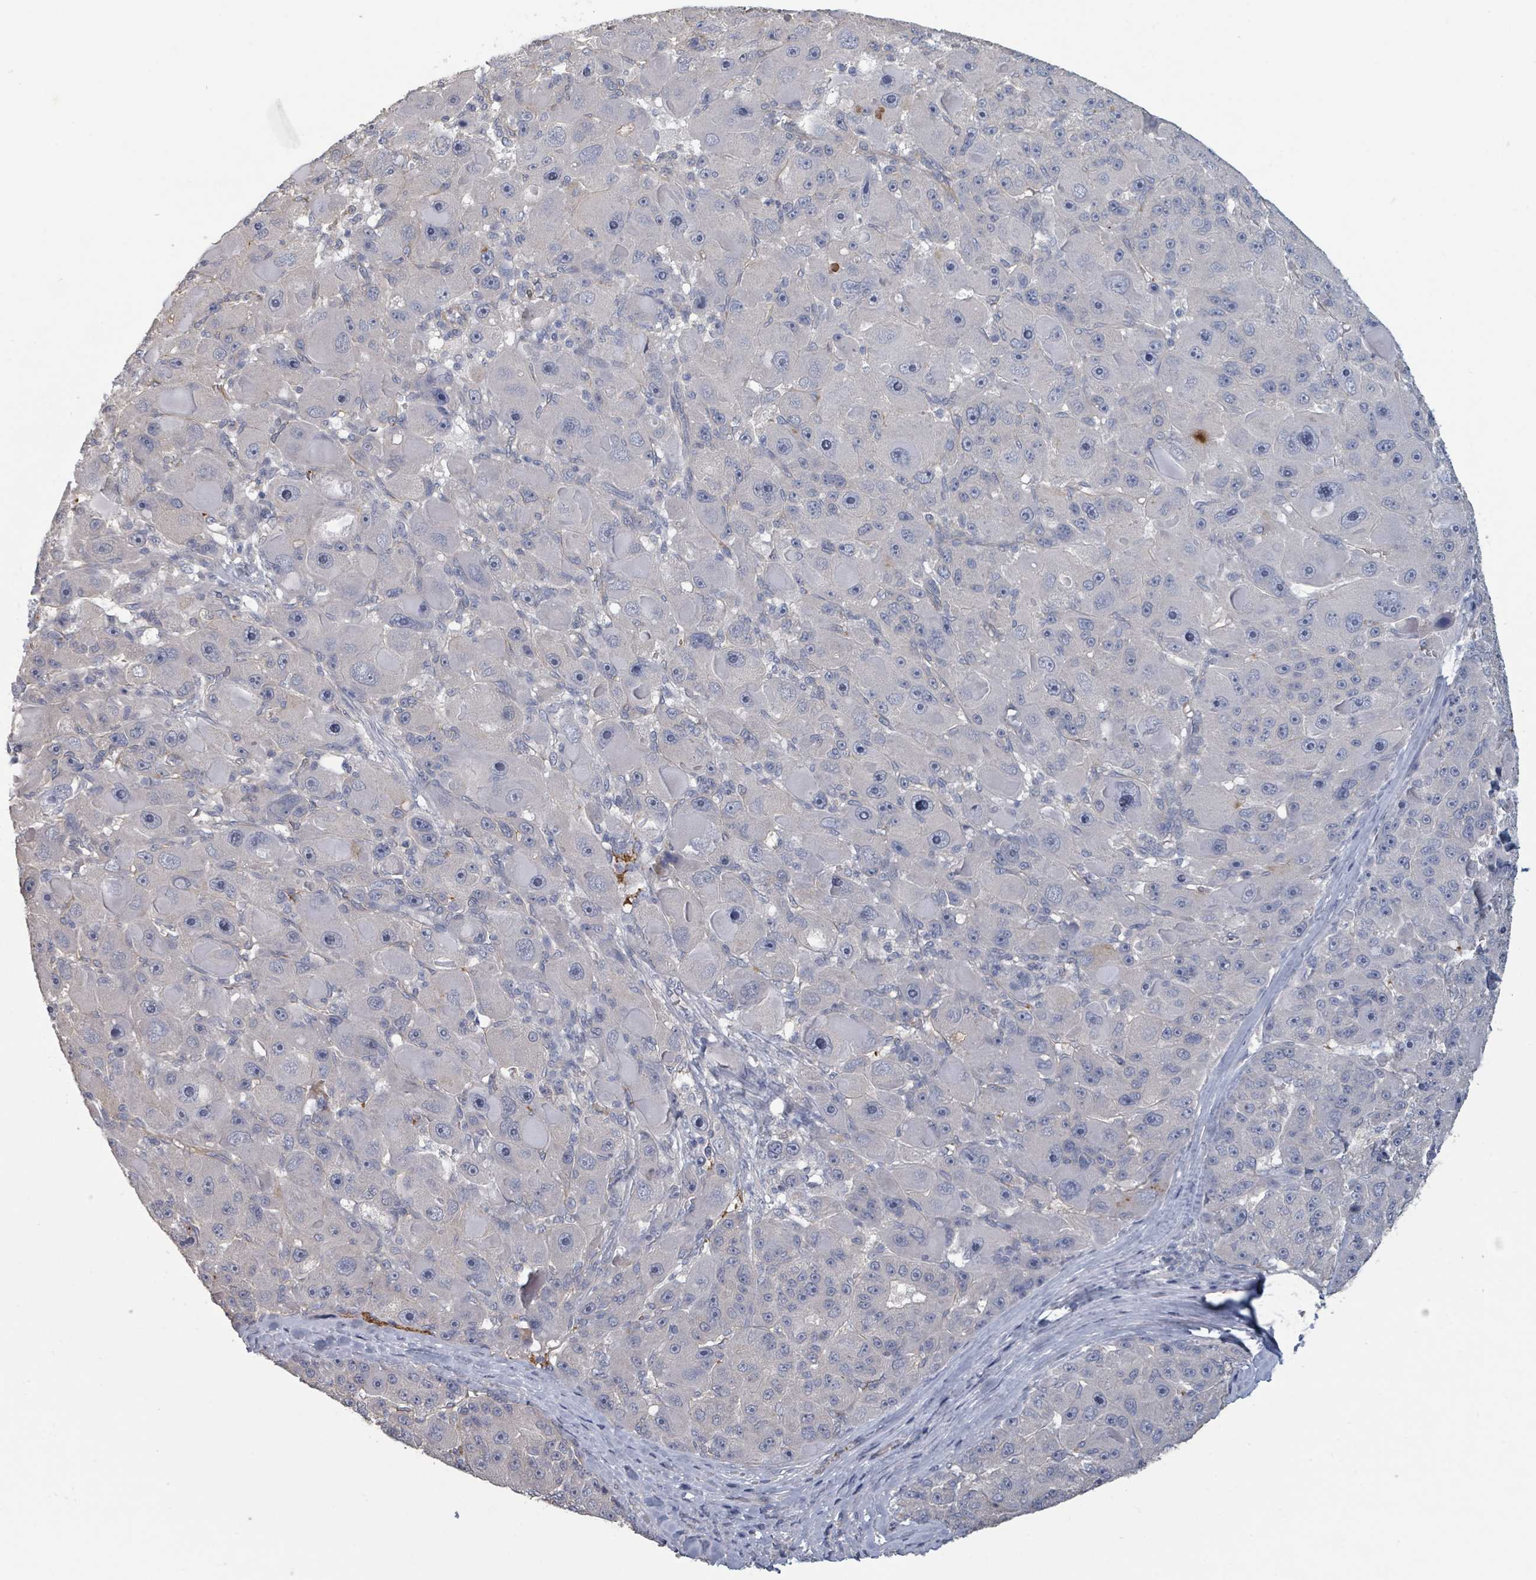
{"staining": {"intensity": "negative", "quantity": "none", "location": "none"}, "tissue": "liver cancer", "cell_type": "Tumor cells", "image_type": "cancer", "snomed": [{"axis": "morphology", "description": "Carcinoma, Hepatocellular, NOS"}, {"axis": "topography", "description": "Liver"}], "caption": "This histopathology image is of liver hepatocellular carcinoma stained with immunohistochemistry to label a protein in brown with the nuclei are counter-stained blue. There is no positivity in tumor cells. (DAB immunohistochemistry, high magnification).", "gene": "PLAUR", "patient": {"sex": "male", "age": 76}}